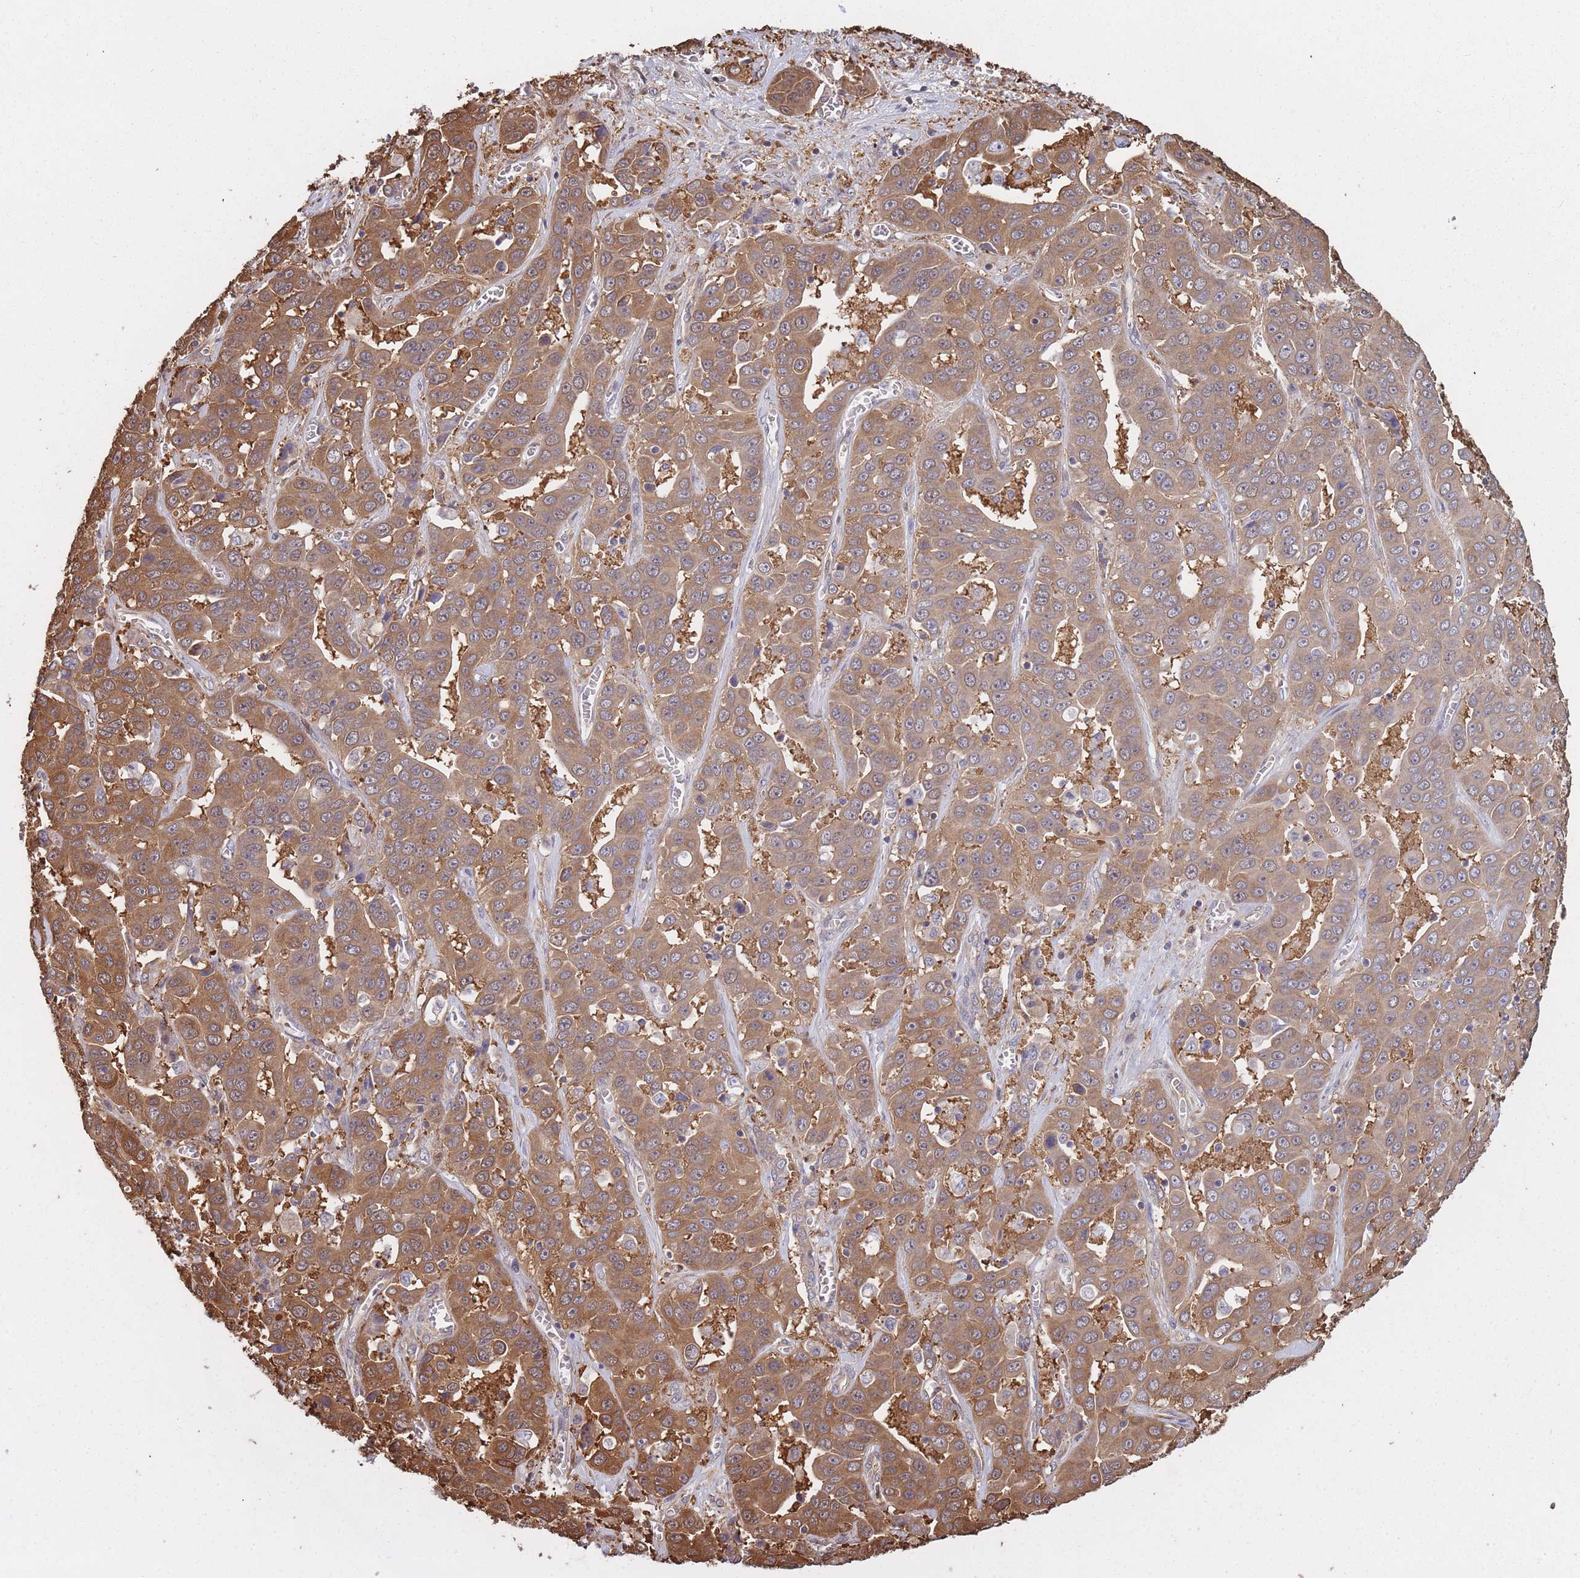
{"staining": {"intensity": "moderate", "quantity": ">75%", "location": "cytoplasmic/membranous"}, "tissue": "liver cancer", "cell_type": "Tumor cells", "image_type": "cancer", "snomed": [{"axis": "morphology", "description": "Cholangiocarcinoma"}, {"axis": "topography", "description": "Liver"}], "caption": "Human liver cancer stained for a protein (brown) shows moderate cytoplasmic/membranous positive expression in approximately >75% of tumor cells.", "gene": "ARL13B", "patient": {"sex": "female", "age": 52}}